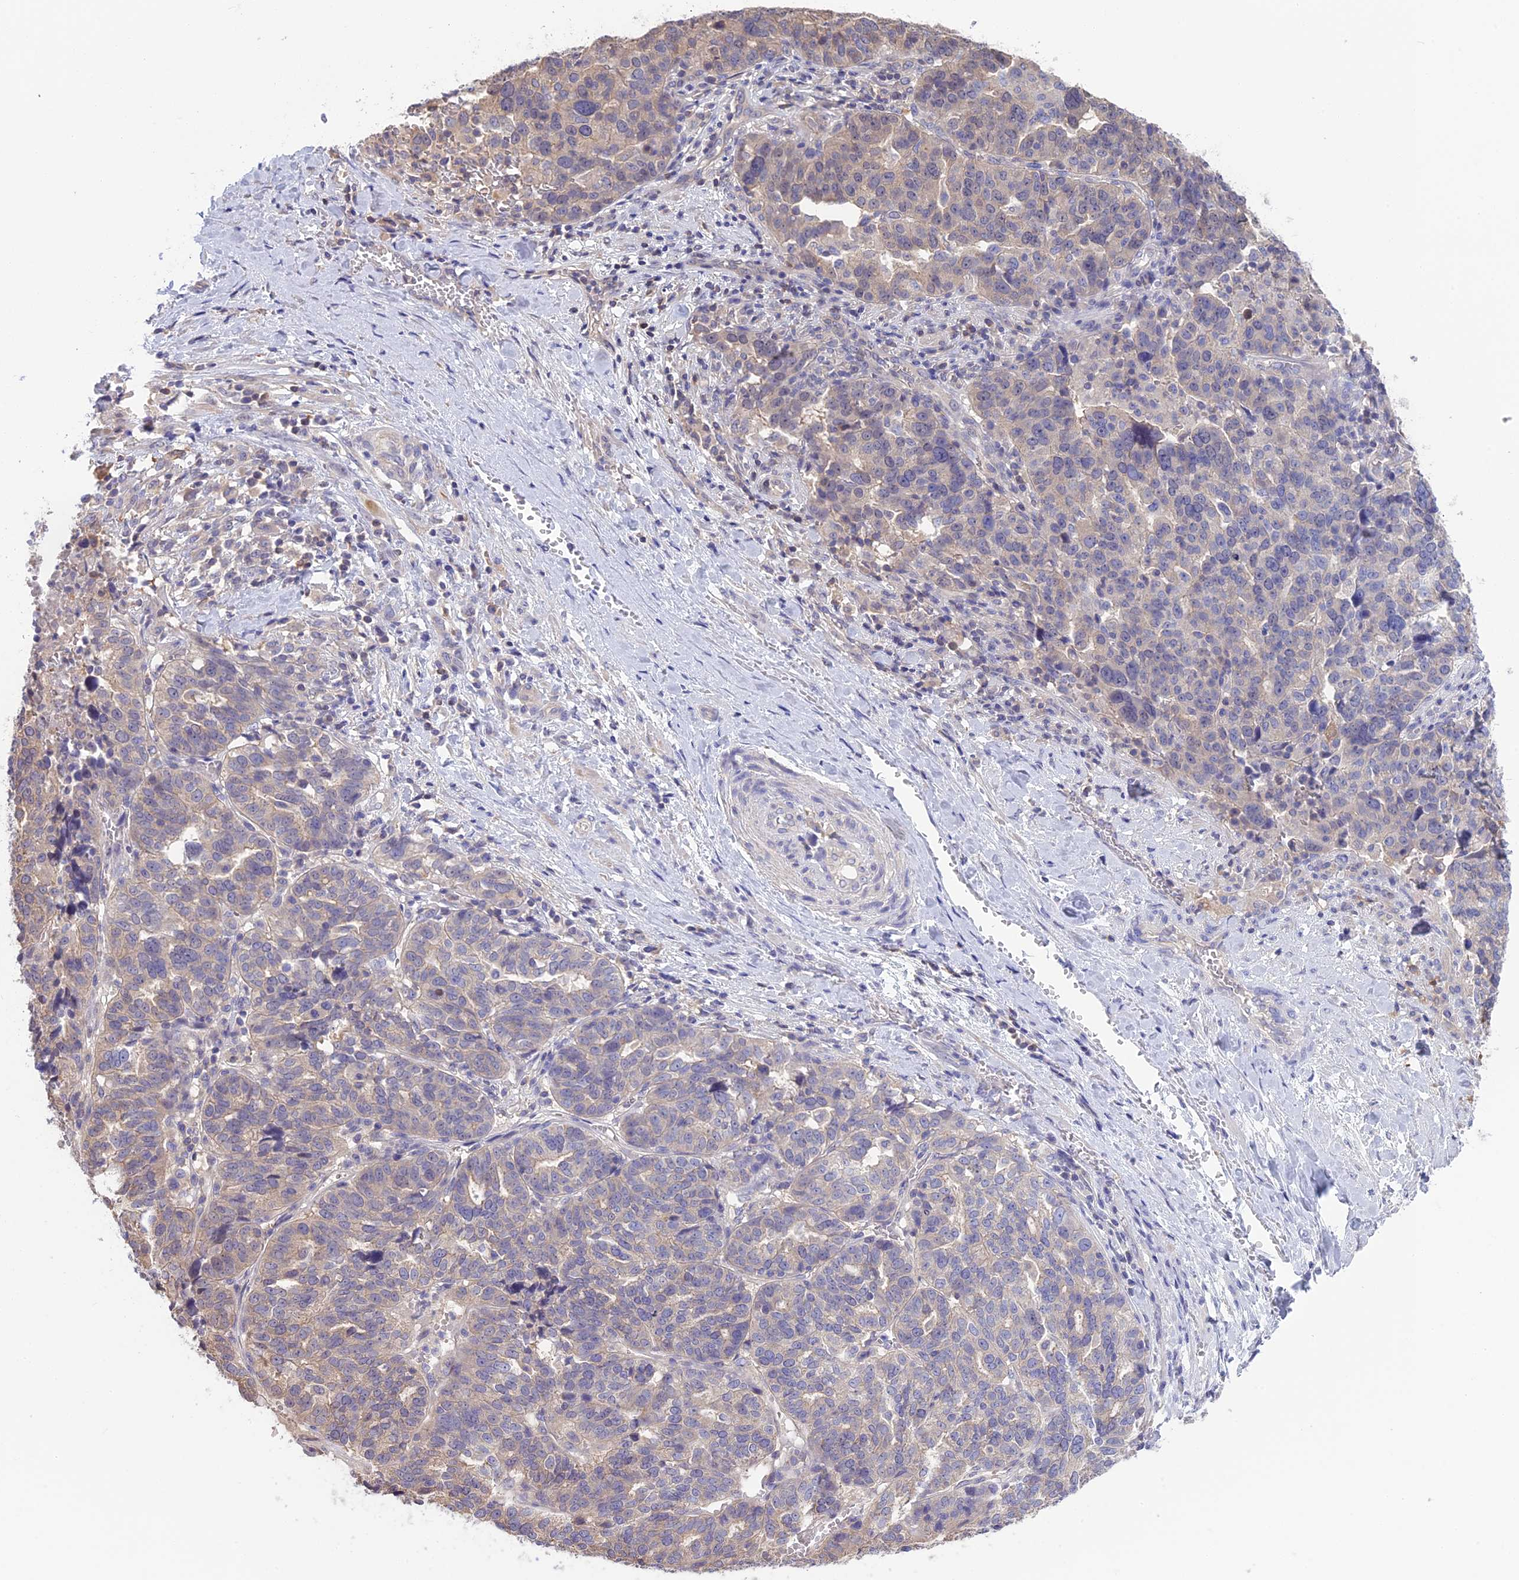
{"staining": {"intensity": "weak", "quantity": "<25%", "location": "cytoplasmic/membranous"}, "tissue": "ovarian cancer", "cell_type": "Tumor cells", "image_type": "cancer", "snomed": [{"axis": "morphology", "description": "Cystadenocarcinoma, serous, NOS"}, {"axis": "topography", "description": "Ovary"}], "caption": "Ovarian serous cystadenocarcinoma was stained to show a protein in brown. There is no significant staining in tumor cells.", "gene": "SNAP91", "patient": {"sex": "female", "age": 59}}